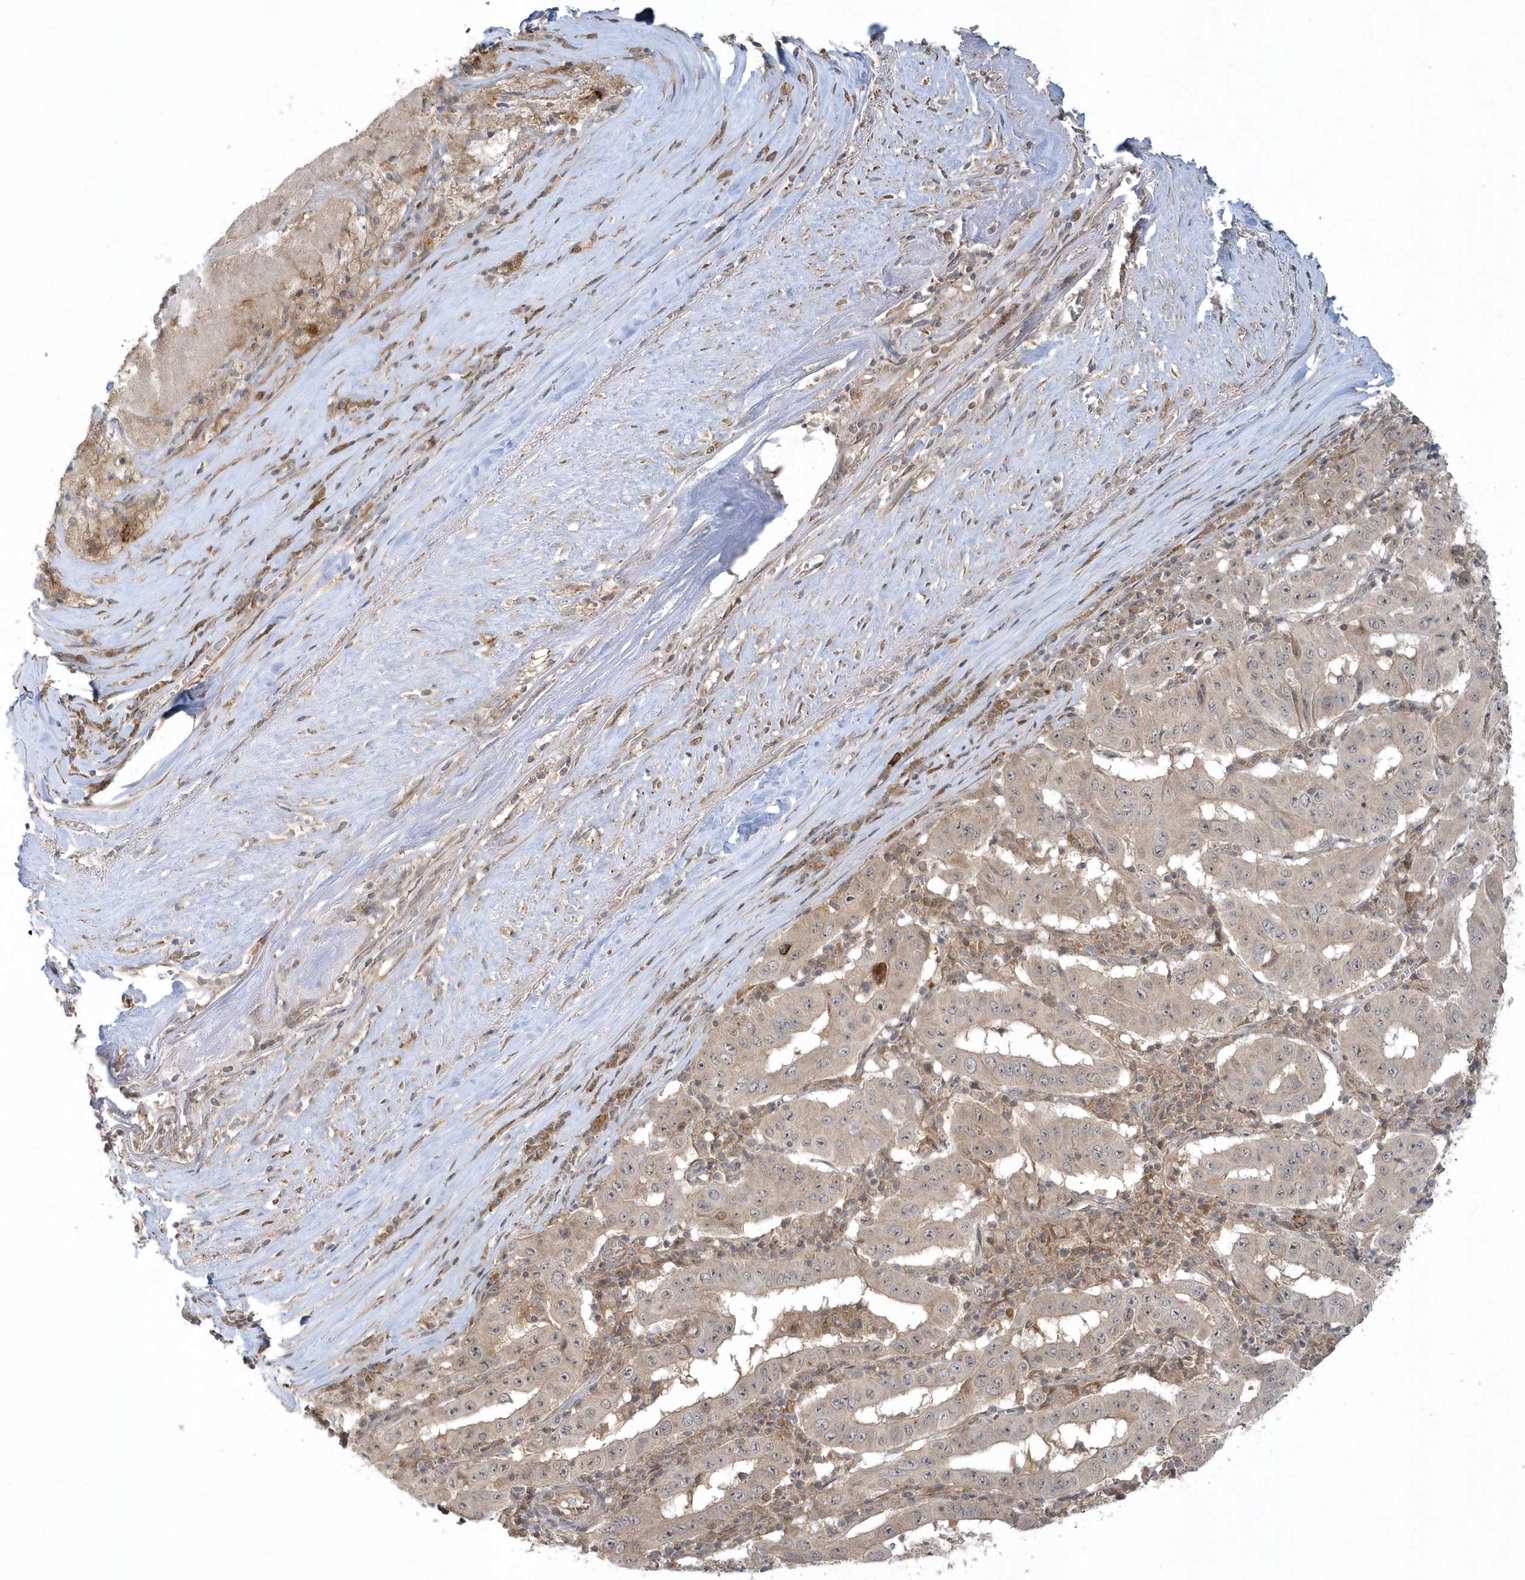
{"staining": {"intensity": "weak", "quantity": ">75%", "location": "cytoplasmic/membranous"}, "tissue": "pancreatic cancer", "cell_type": "Tumor cells", "image_type": "cancer", "snomed": [{"axis": "morphology", "description": "Adenocarcinoma, NOS"}, {"axis": "topography", "description": "Pancreas"}], "caption": "Protein staining by immunohistochemistry (IHC) shows weak cytoplasmic/membranous expression in about >75% of tumor cells in pancreatic cancer.", "gene": "THG1L", "patient": {"sex": "male", "age": 63}}